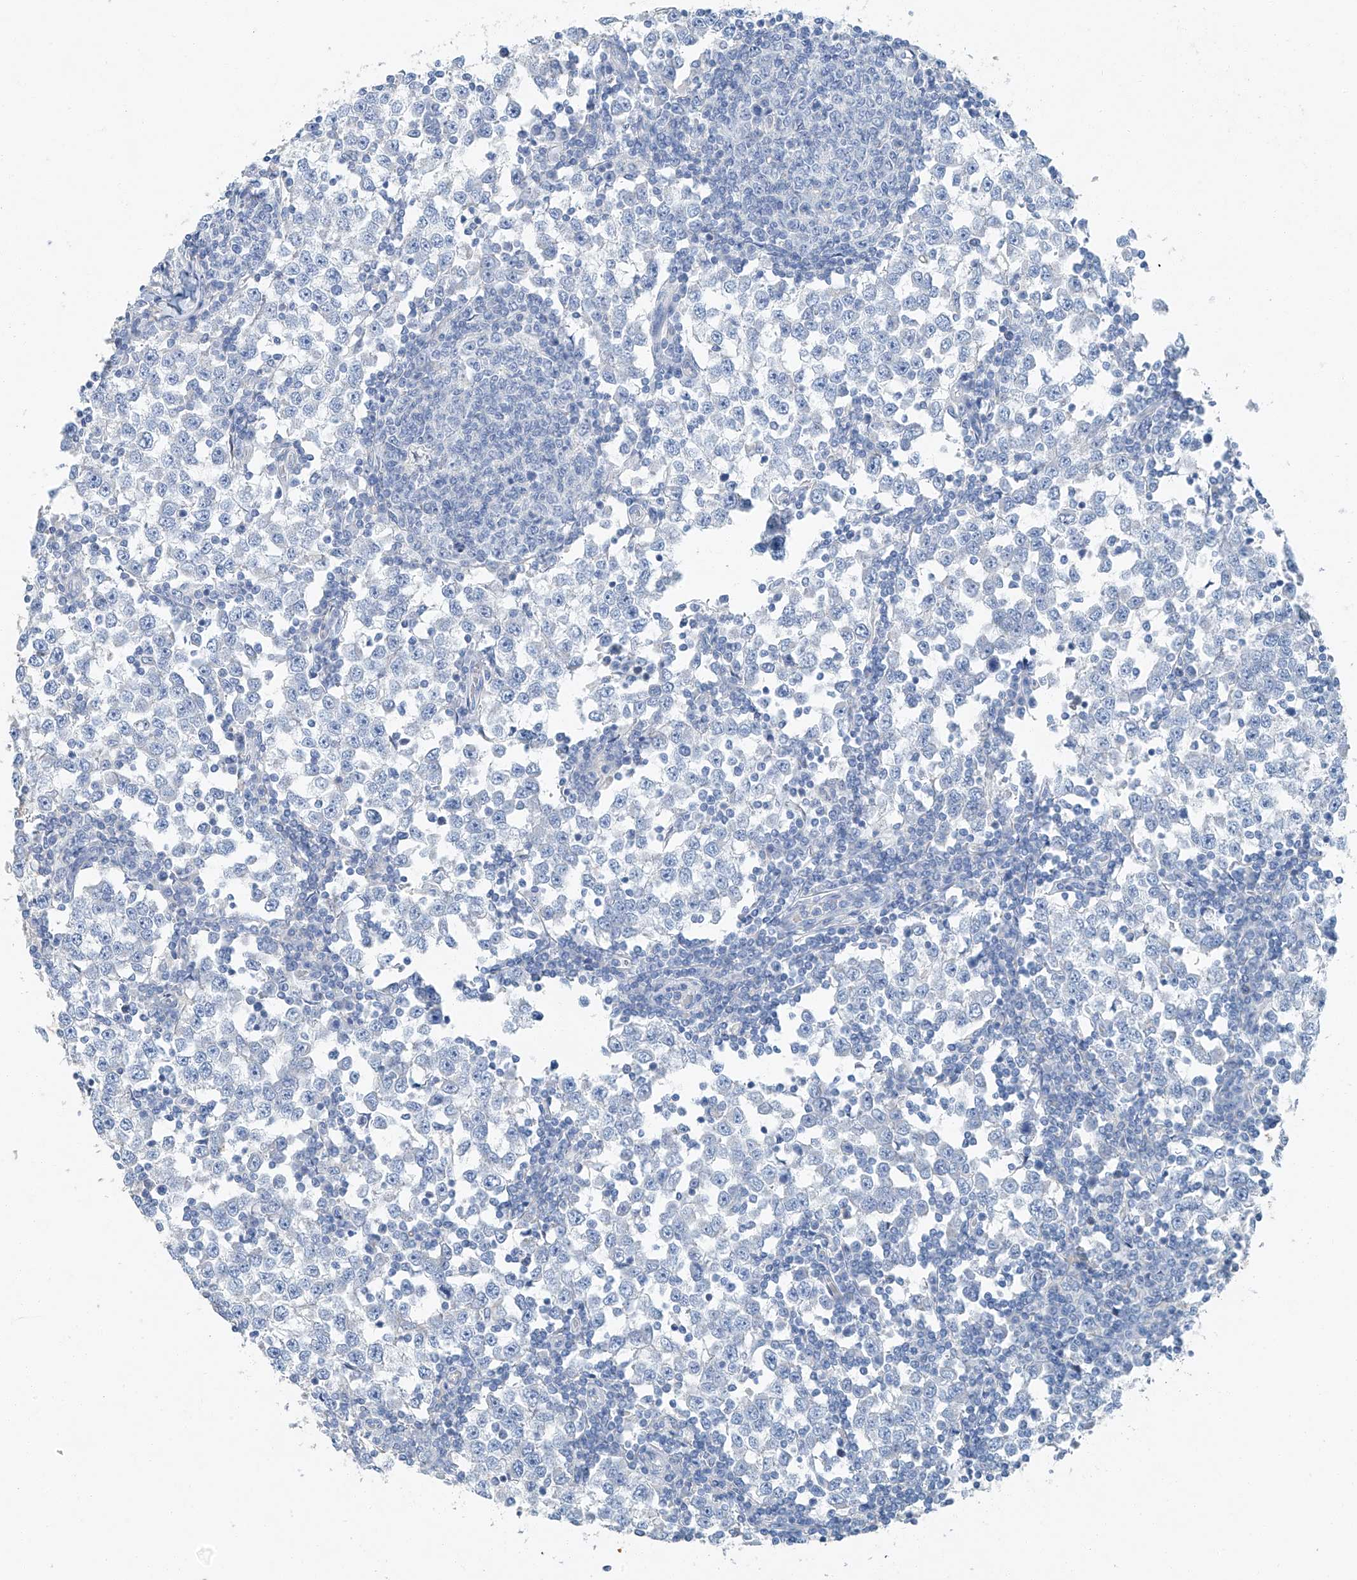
{"staining": {"intensity": "negative", "quantity": "none", "location": "none"}, "tissue": "testis cancer", "cell_type": "Tumor cells", "image_type": "cancer", "snomed": [{"axis": "morphology", "description": "Seminoma, NOS"}, {"axis": "topography", "description": "Testis"}], "caption": "DAB immunohistochemical staining of human testis cancer exhibits no significant expression in tumor cells.", "gene": "C1orf87", "patient": {"sex": "male", "age": 65}}